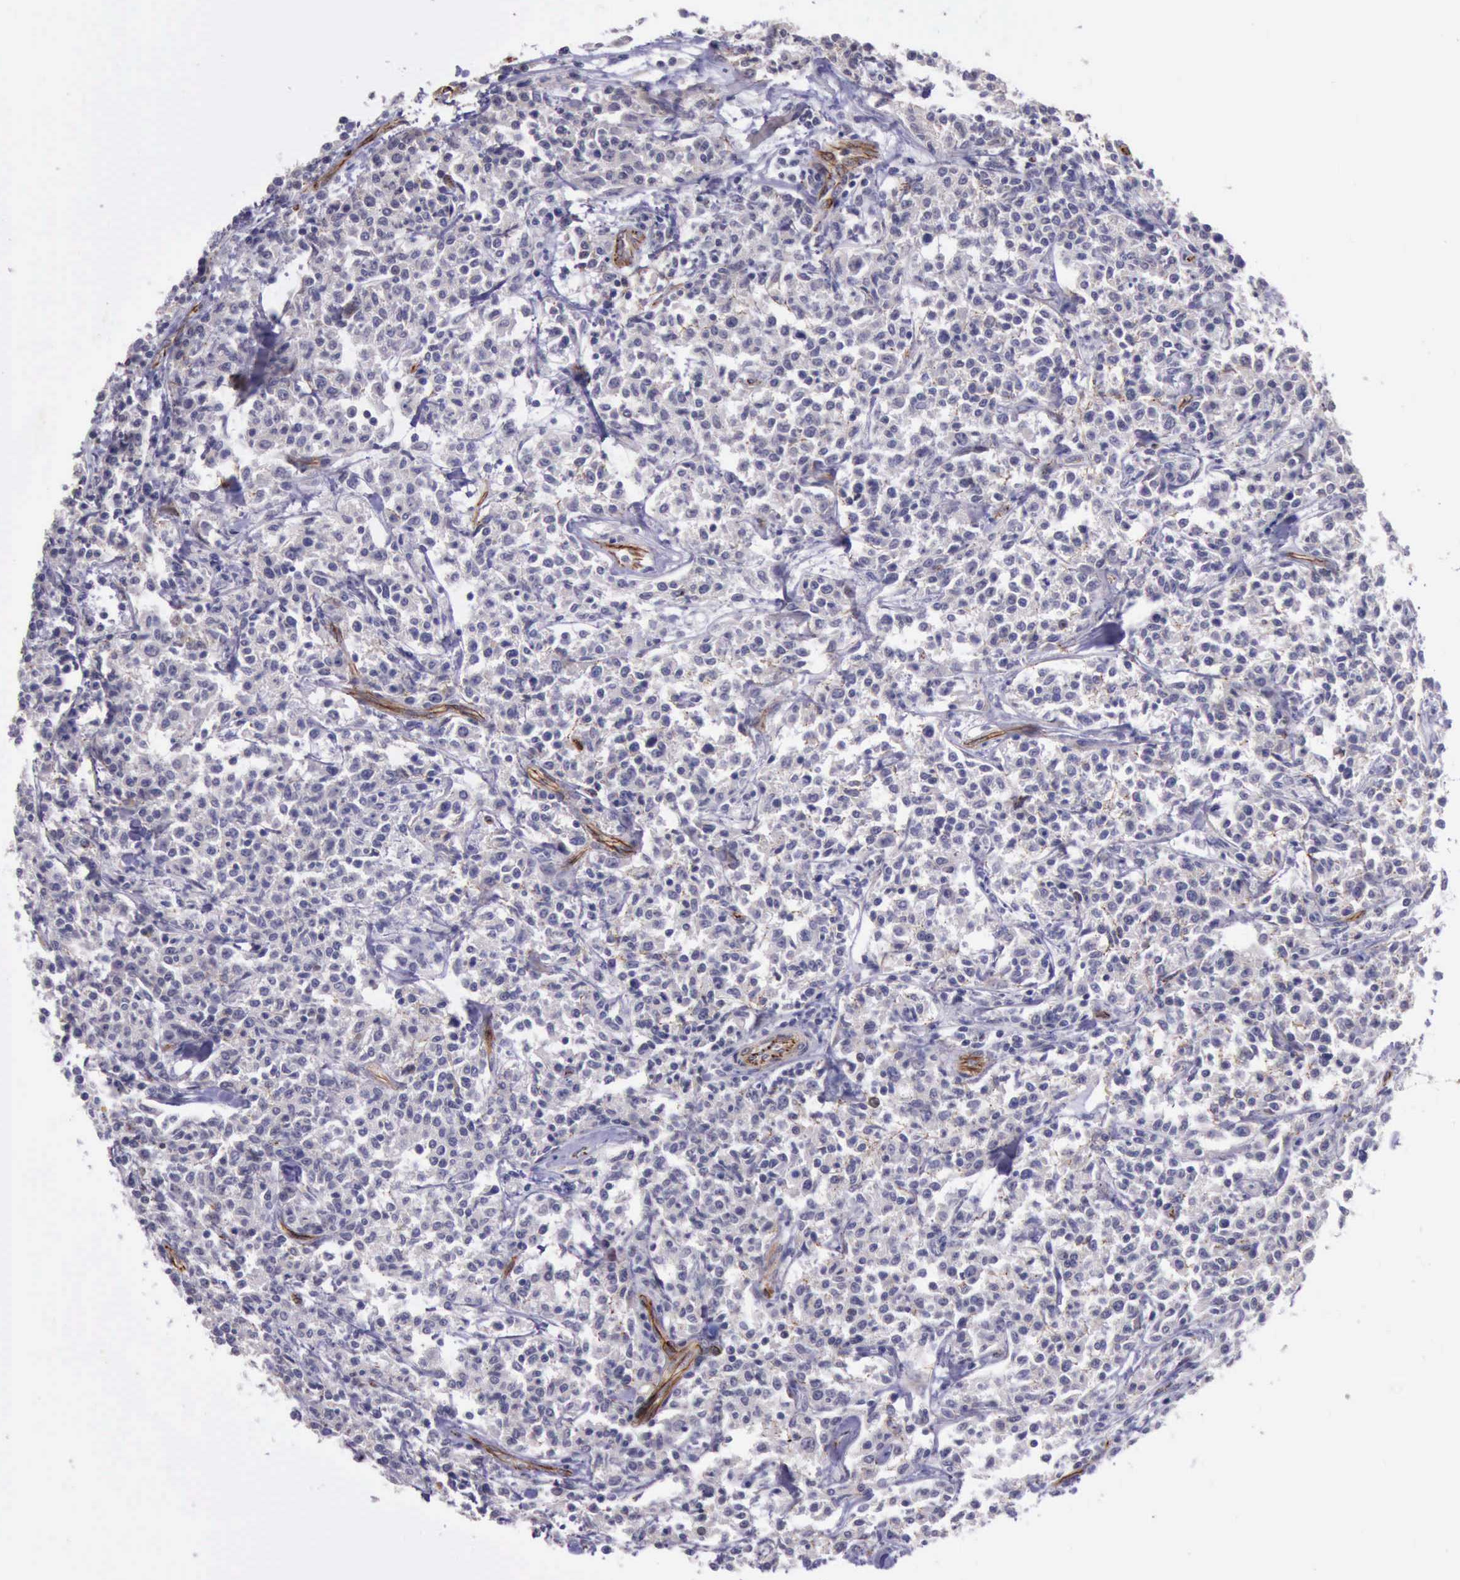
{"staining": {"intensity": "negative", "quantity": "none", "location": "none"}, "tissue": "lymphoma", "cell_type": "Tumor cells", "image_type": "cancer", "snomed": [{"axis": "morphology", "description": "Malignant lymphoma, non-Hodgkin's type, Low grade"}, {"axis": "topography", "description": "Small intestine"}], "caption": "Tumor cells show no significant staining in lymphoma.", "gene": "CTNNB1", "patient": {"sex": "female", "age": 59}}